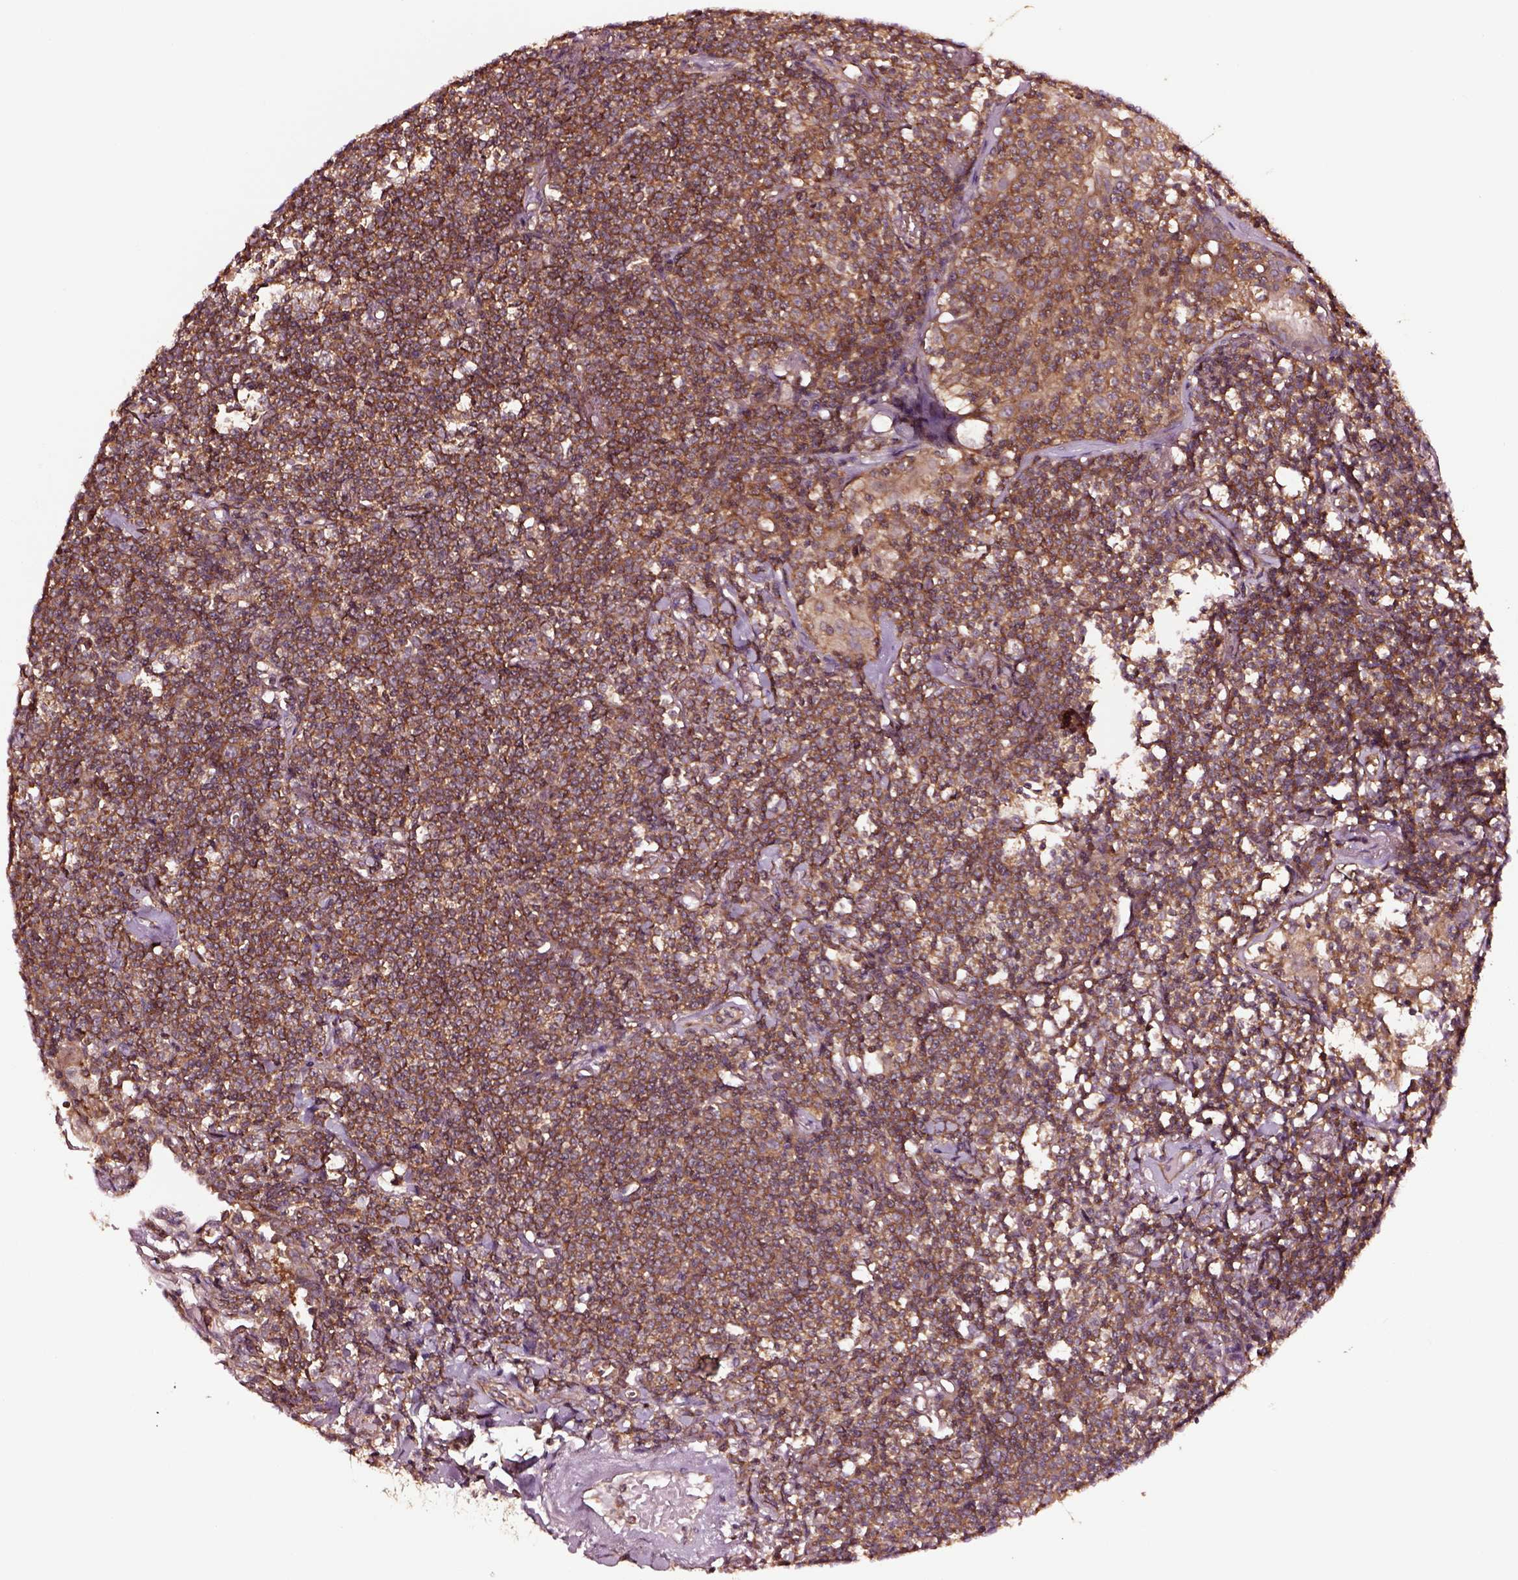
{"staining": {"intensity": "strong", "quantity": ">75%", "location": "cytoplasmic/membranous"}, "tissue": "lymphoma", "cell_type": "Tumor cells", "image_type": "cancer", "snomed": [{"axis": "morphology", "description": "Malignant lymphoma, non-Hodgkin's type, Low grade"}, {"axis": "topography", "description": "Lung"}], "caption": "DAB (3,3'-diaminobenzidine) immunohistochemical staining of human lymphoma exhibits strong cytoplasmic/membranous protein staining in approximately >75% of tumor cells. Using DAB (3,3'-diaminobenzidine) (brown) and hematoxylin (blue) stains, captured at high magnification using brightfield microscopy.", "gene": "RASSF5", "patient": {"sex": "female", "age": 71}}